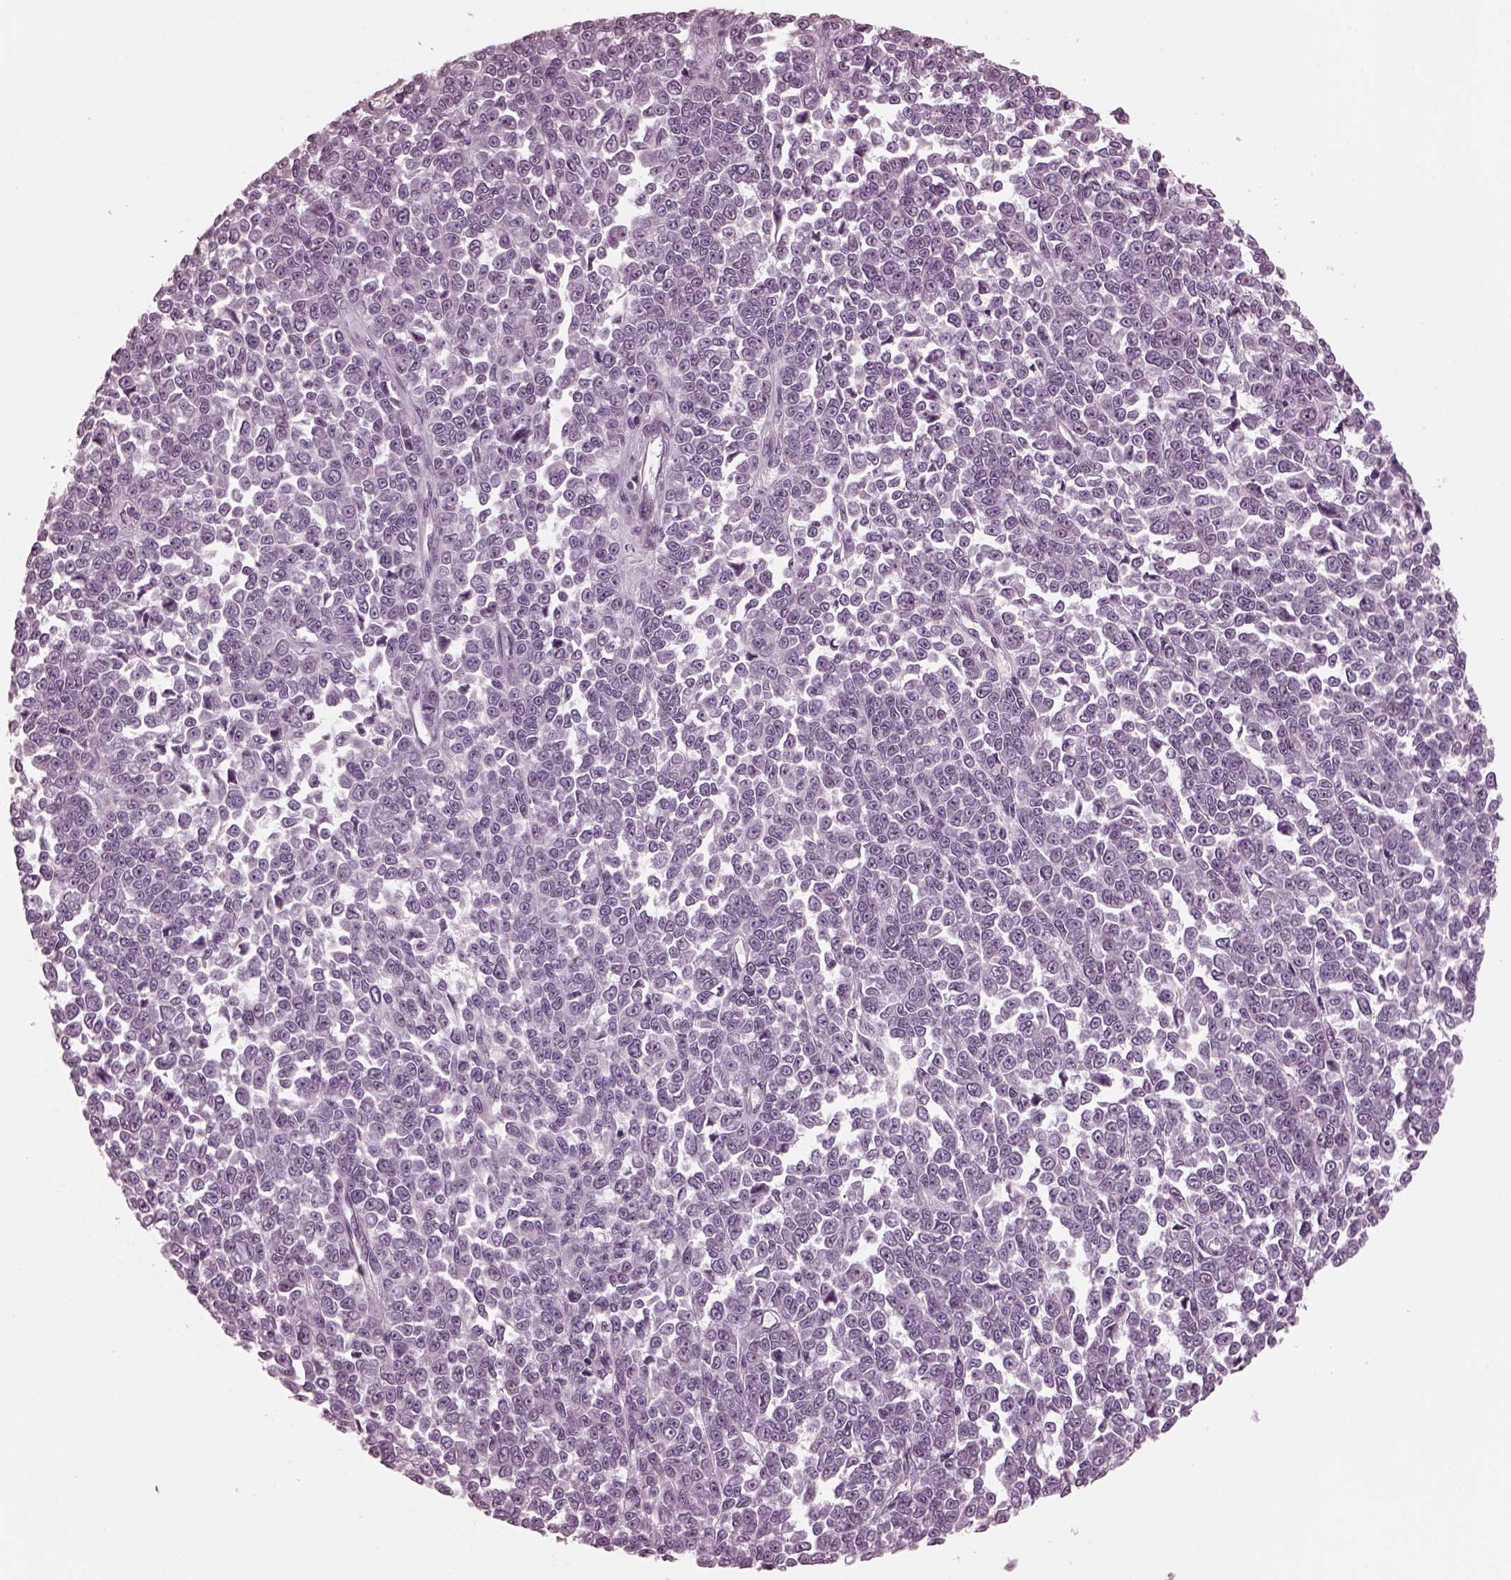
{"staining": {"intensity": "negative", "quantity": "none", "location": "none"}, "tissue": "melanoma", "cell_type": "Tumor cells", "image_type": "cancer", "snomed": [{"axis": "morphology", "description": "Malignant melanoma, NOS"}, {"axis": "topography", "description": "Skin"}], "caption": "A high-resolution micrograph shows IHC staining of malignant melanoma, which displays no significant staining in tumor cells.", "gene": "KIF6", "patient": {"sex": "female", "age": 95}}